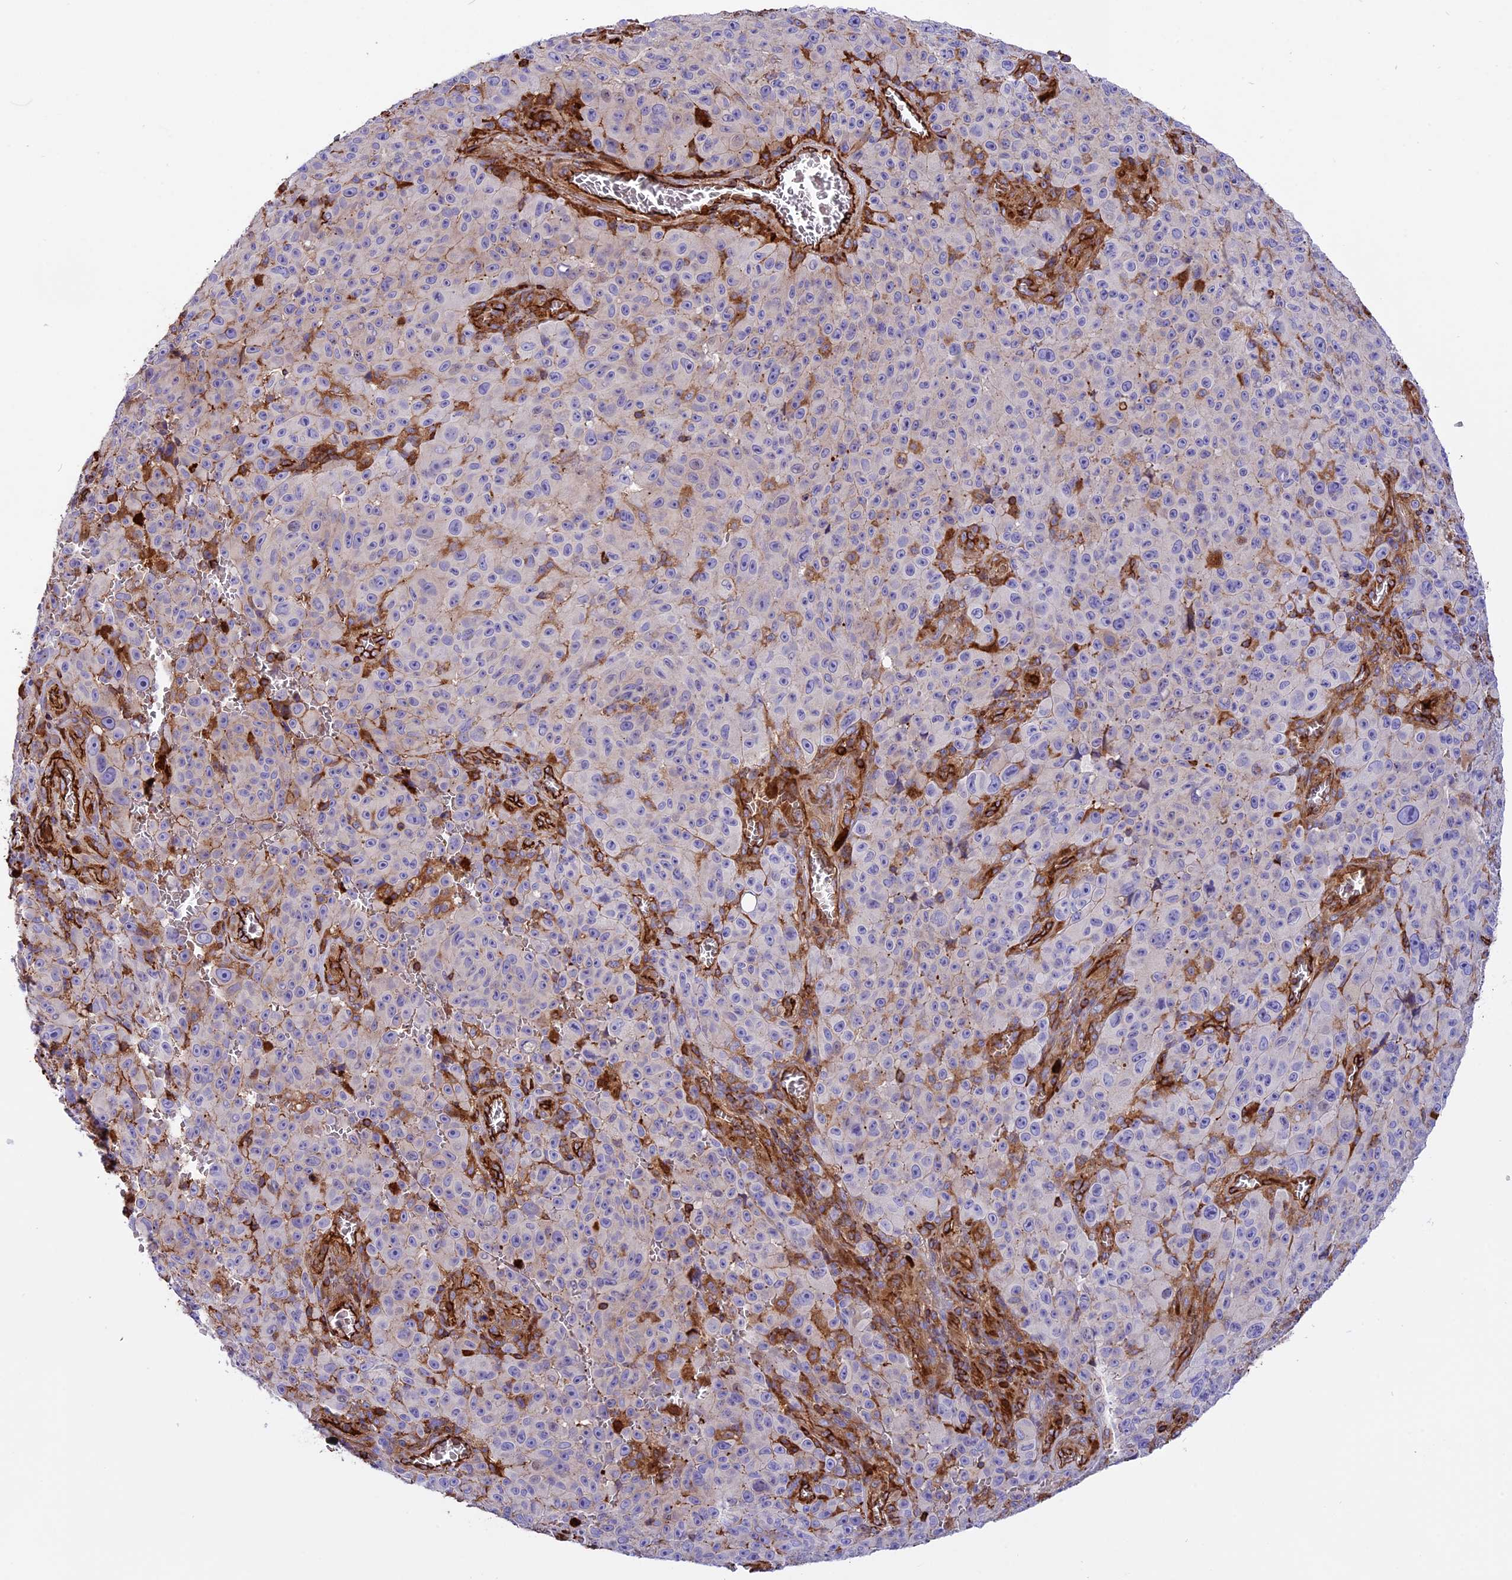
{"staining": {"intensity": "negative", "quantity": "none", "location": "none"}, "tissue": "melanoma", "cell_type": "Tumor cells", "image_type": "cancer", "snomed": [{"axis": "morphology", "description": "Malignant melanoma, NOS"}, {"axis": "topography", "description": "Skin"}], "caption": "Tumor cells show no significant protein positivity in melanoma. (DAB immunohistochemistry, high magnification).", "gene": "CD99L2", "patient": {"sex": "female", "age": 82}}